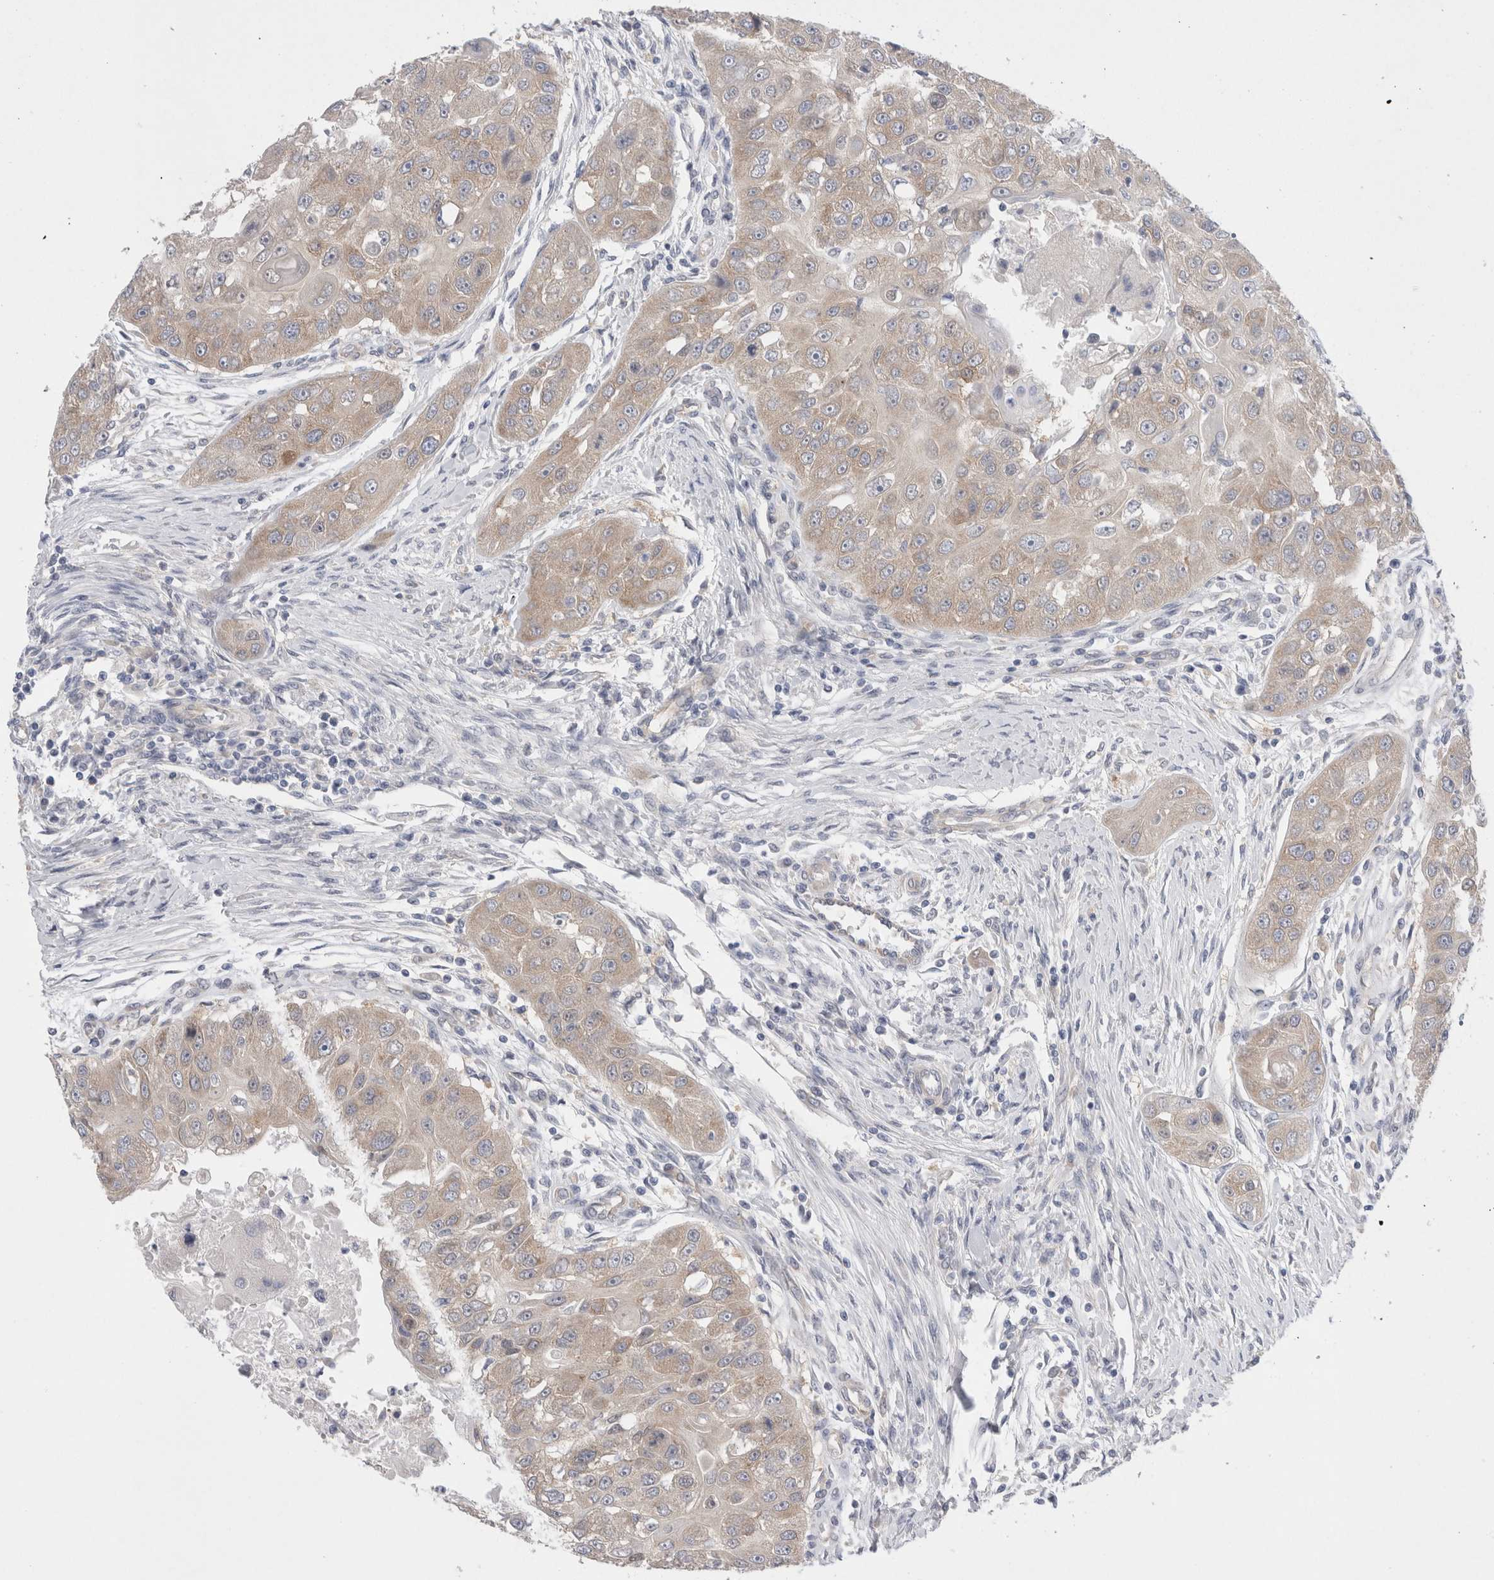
{"staining": {"intensity": "weak", "quantity": ">75%", "location": "cytoplasmic/membranous"}, "tissue": "head and neck cancer", "cell_type": "Tumor cells", "image_type": "cancer", "snomed": [{"axis": "morphology", "description": "Normal tissue, NOS"}, {"axis": "morphology", "description": "Squamous cell carcinoma, NOS"}, {"axis": "topography", "description": "Skeletal muscle"}, {"axis": "topography", "description": "Head-Neck"}], "caption": "Protein staining of head and neck cancer (squamous cell carcinoma) tissue shows weak cytoplasmic/membranous staining in about >75% of tumor cells.", "gene": "WIPF2", "patient": {"sex": "male", "age": 51}}